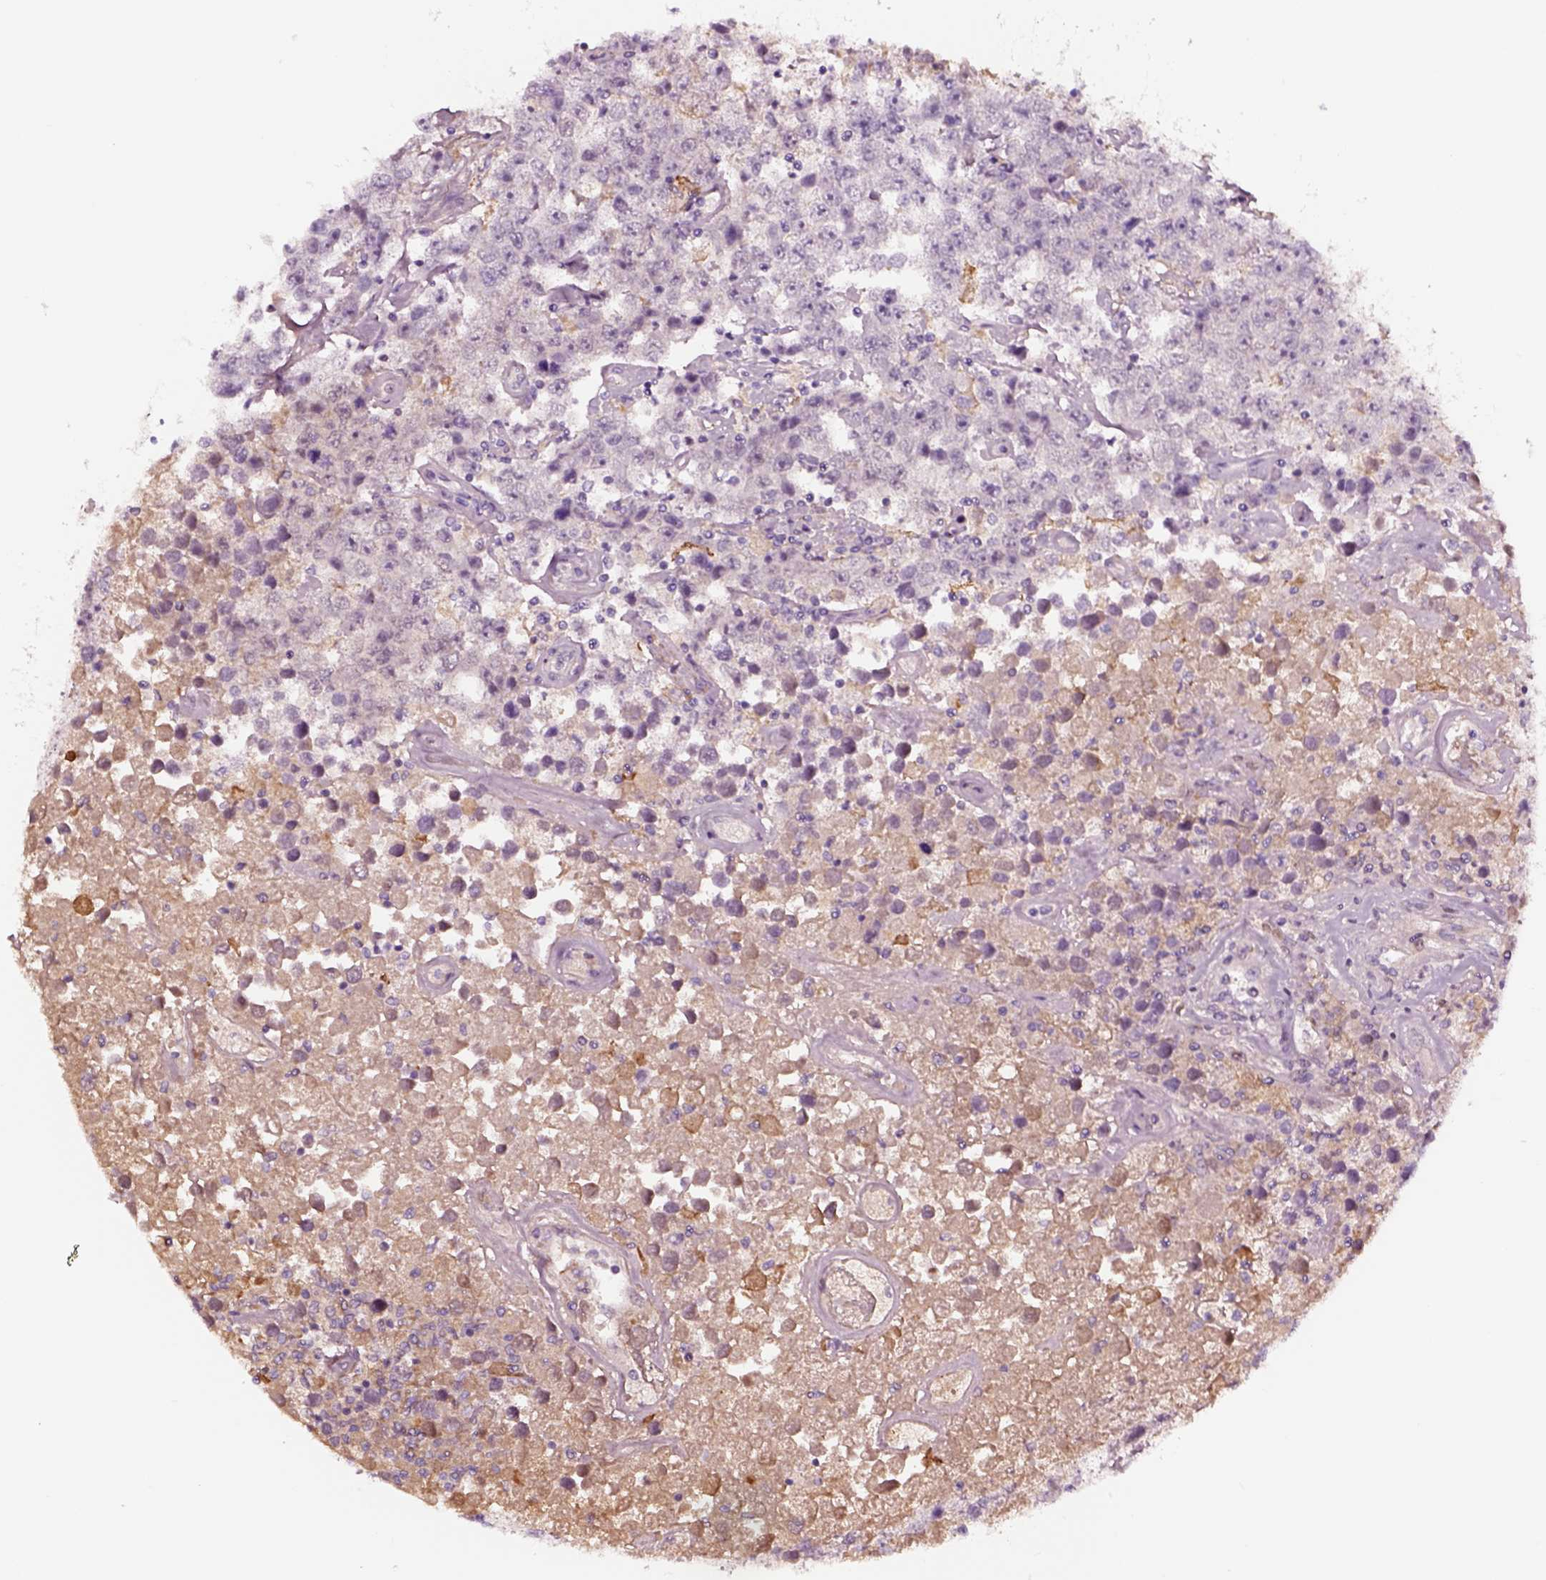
{"staining": {"intensity": "negative", "quantity": "none", "location": "none"}, "tissue": "testis cancer", "cell_type": "Tumor cells", "image_type": "cancer", "snomed": [{"axis": "morphology", "description": "Seminoma, NOS"}, {"axis": "topography", "description": "Testis"}], "caption": "Protein analysis of testis cancer (seminoma) shows no significant staining in tumor cells.", "gene": "TF", "patient": {"sex": "male", "age": 52}}